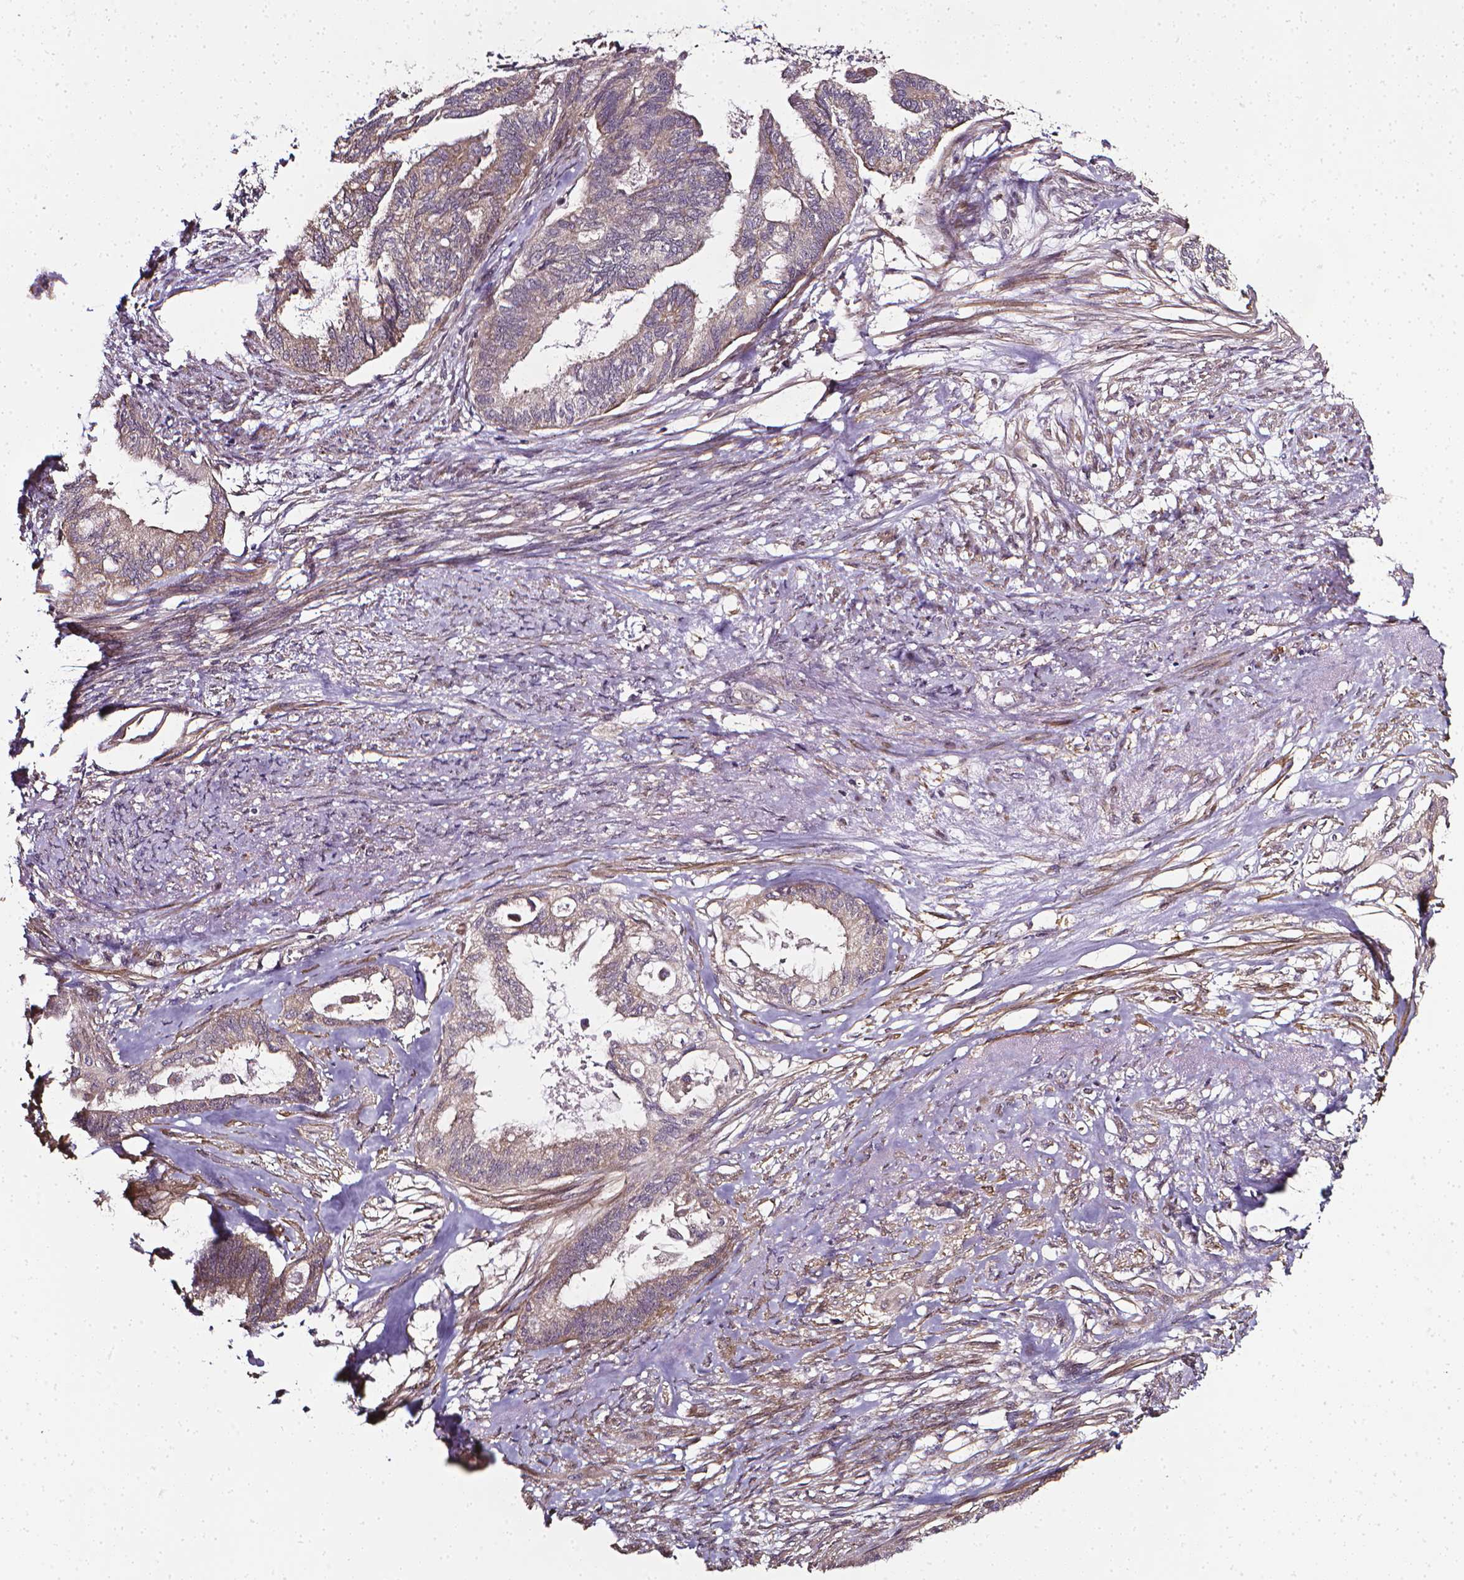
{"staining": {"intensity": "moderate", "quantity": ">75%", "location": "cytoplasmic/membranous"}, "tissue": "endometrial cancer", "cell_type": "Tumor cells", "image_type": "cancer", "snomed": [{"axis": "morphology", "description": "Adenocarcinoma, NOS"}, {"axis": "topography", "description": "Endometrium"}], "caption": "Immunohistochemical staining of endometrial adenocarcinoma displays medium levels of moderate cytoplasmic/membranous expression in about >75% of tumor cells. The staining was performed using DAB (3,3'-diaminobenzidine), with brown indicating positive protein expression. Nuclei are stained blue with hematoxylin.", "gene": "PRAG1", "patient": {"sex": "female", "age": 86}}